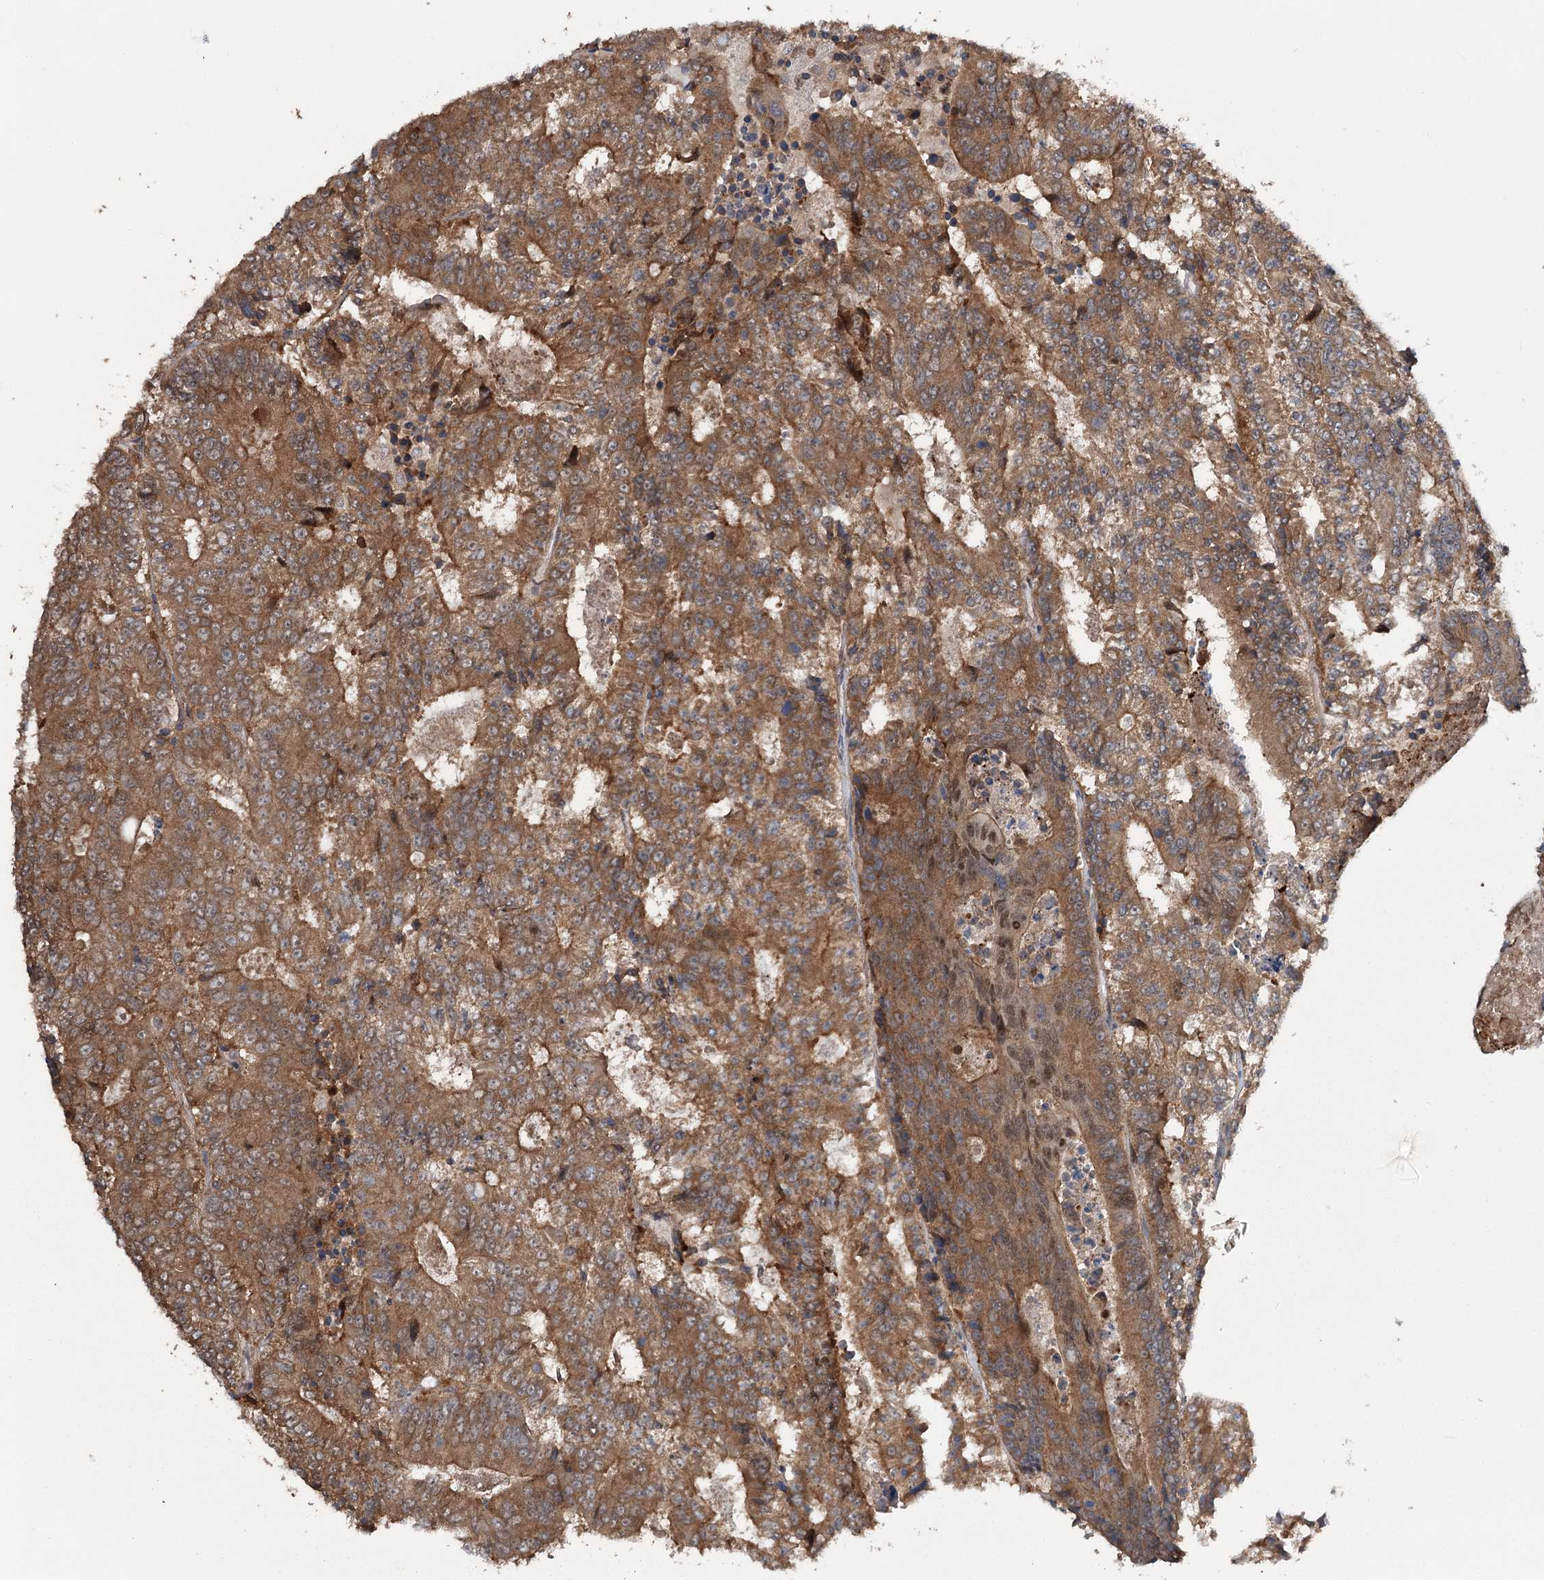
{"staining": {"intensity": "moderate", "quantity": ">75%", "location": "cytoplasmic/membranous,nuclear"}, "tissue": "colorectal cancer", "cell_type": "Tumor cells", "image_type": "cancer", "snomed": [{"axis": "morphology", "description": "Adenocarcinoma, NOS"}, {"axis": "topography", "description": "Colon"}], "caption": "A histopathology image showing moderate cytoplasmic/membranous and nuclear positivity in approximately >75% of tumor cells in colorectal cancer (adenocarcinoma), as visualized by brown immunohistochemical staining.", "gene": "STX6", "patient": {"sex": "male", "age": 83}}